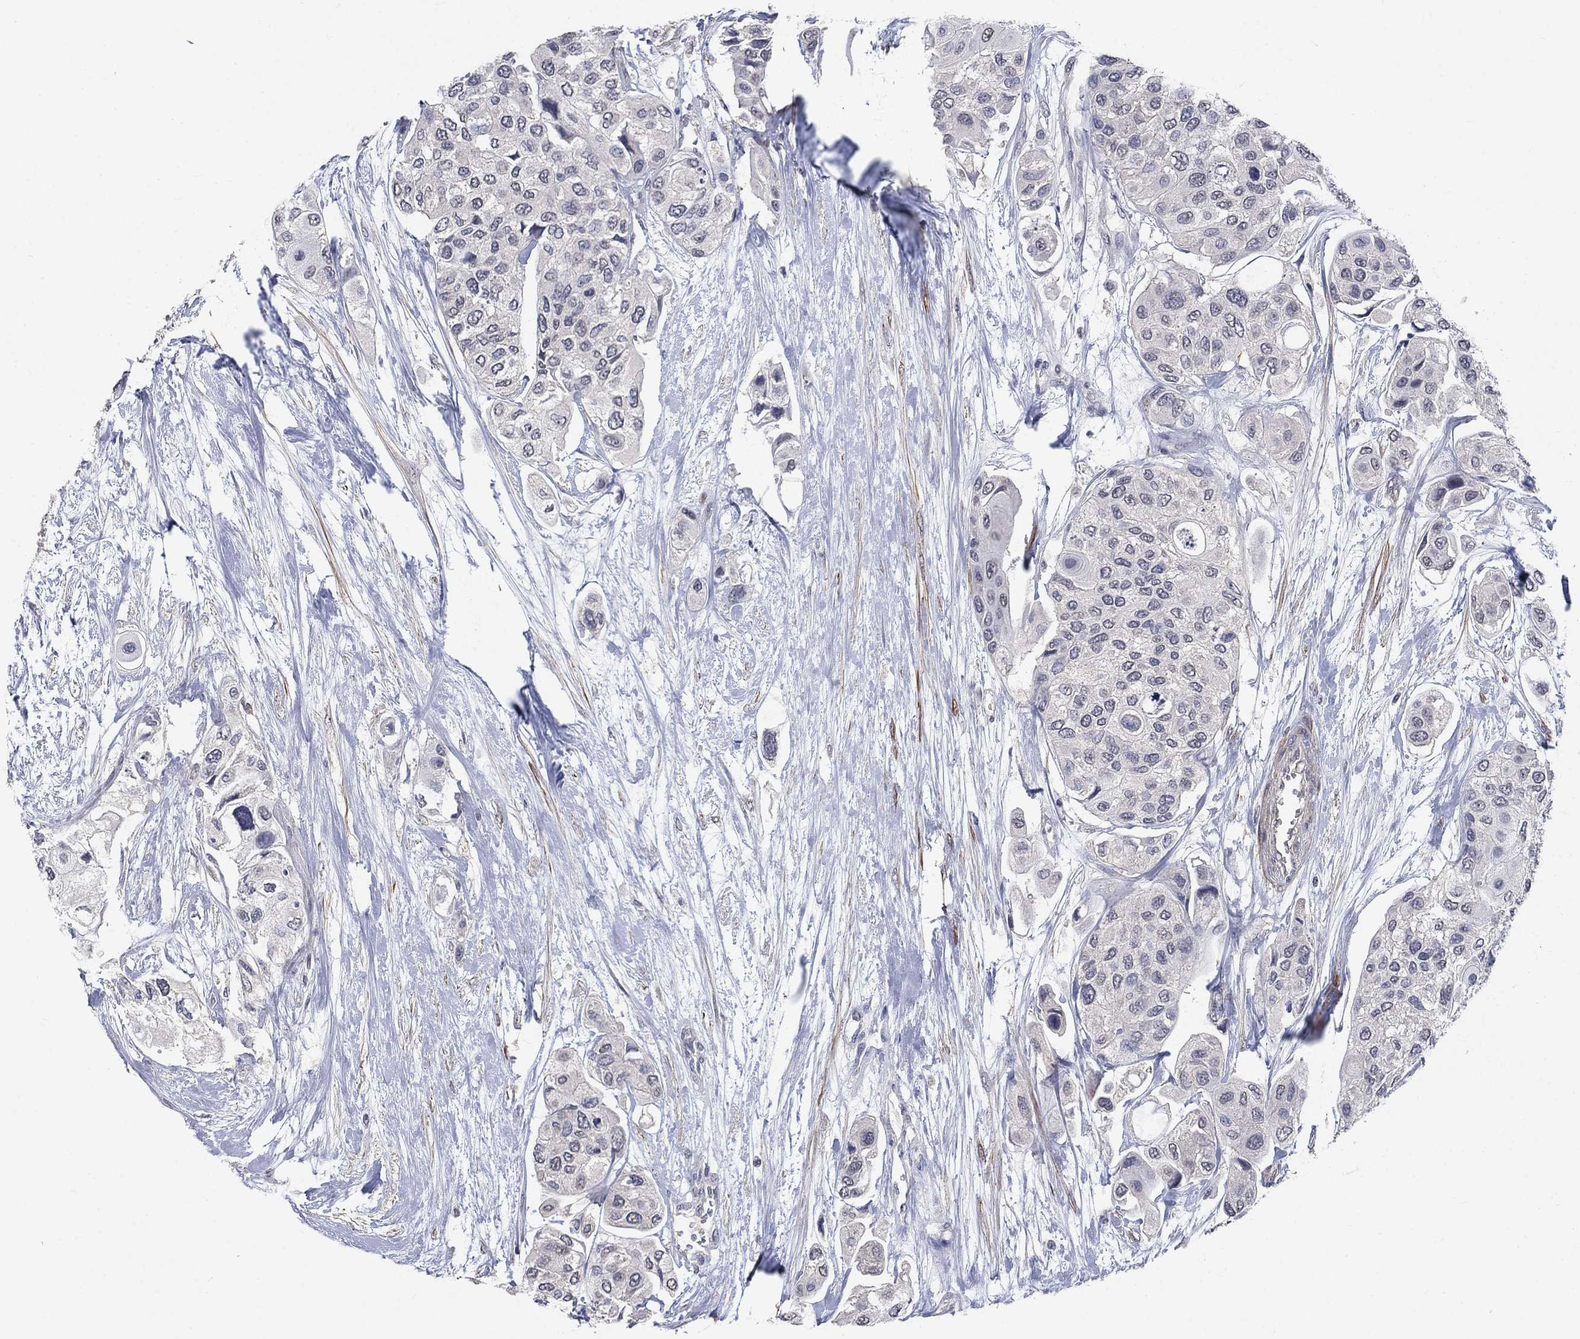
{"staining": {"intensity": "negative", "quantity": "none", "location": "none"}, "tissue": "urothelial cancer", "cell_type": "Tumor cells", "image_type": "cancer", "snomed": [{"axis": "morphology", "description": "Urothelial carcinoma, High grade"}, {"axis": "topography", "description": "Urinary bladder"}], "caption": "Histopathology image shows no significant protein positivity in tumor cells of urothelial cancer.", "gene": "ZBTB18", "patient": {"sex": "male", "age": 77}}